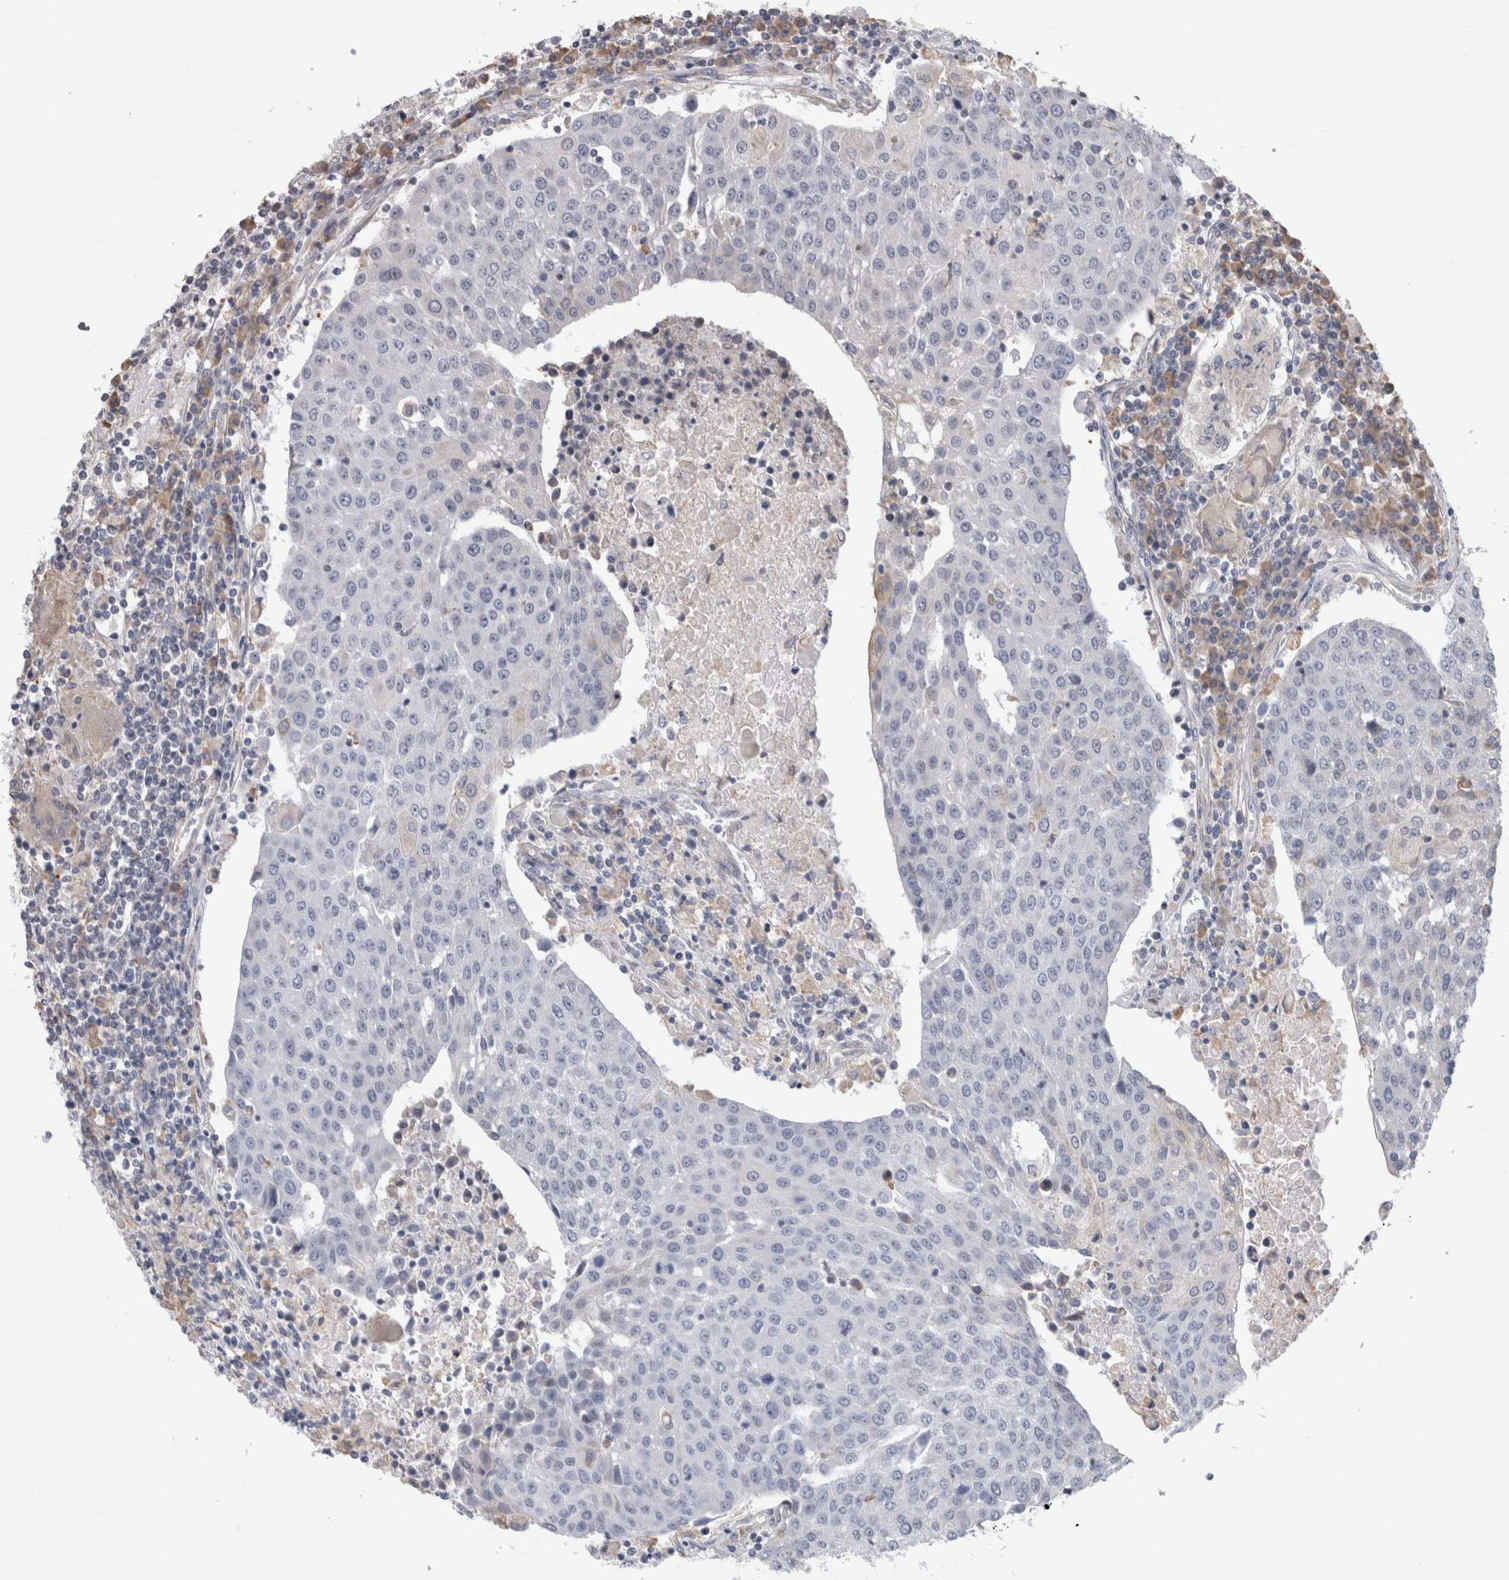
{"staining": {"intensity": "negative", "quantity": "none", "location": "none"}, "tissue": "urothelial cancer", "cell_type": "Tumor cells", "image_type": "cancer", "snomed": [{"axis": "morphology", "description": "Urothelial carcinoma, High grade"}, {"axis": "topography", "description": "Urinary bladder"}], "caption": "Tumor cells are negative for protein expression in human high-grade urothelial carcinoma. The staining is performed using DAB brown chromogen with nuclei counter-stained in using hematoxylin.", "gene": "SMAP2", "patient": {"sex": "female", "age": 85}}